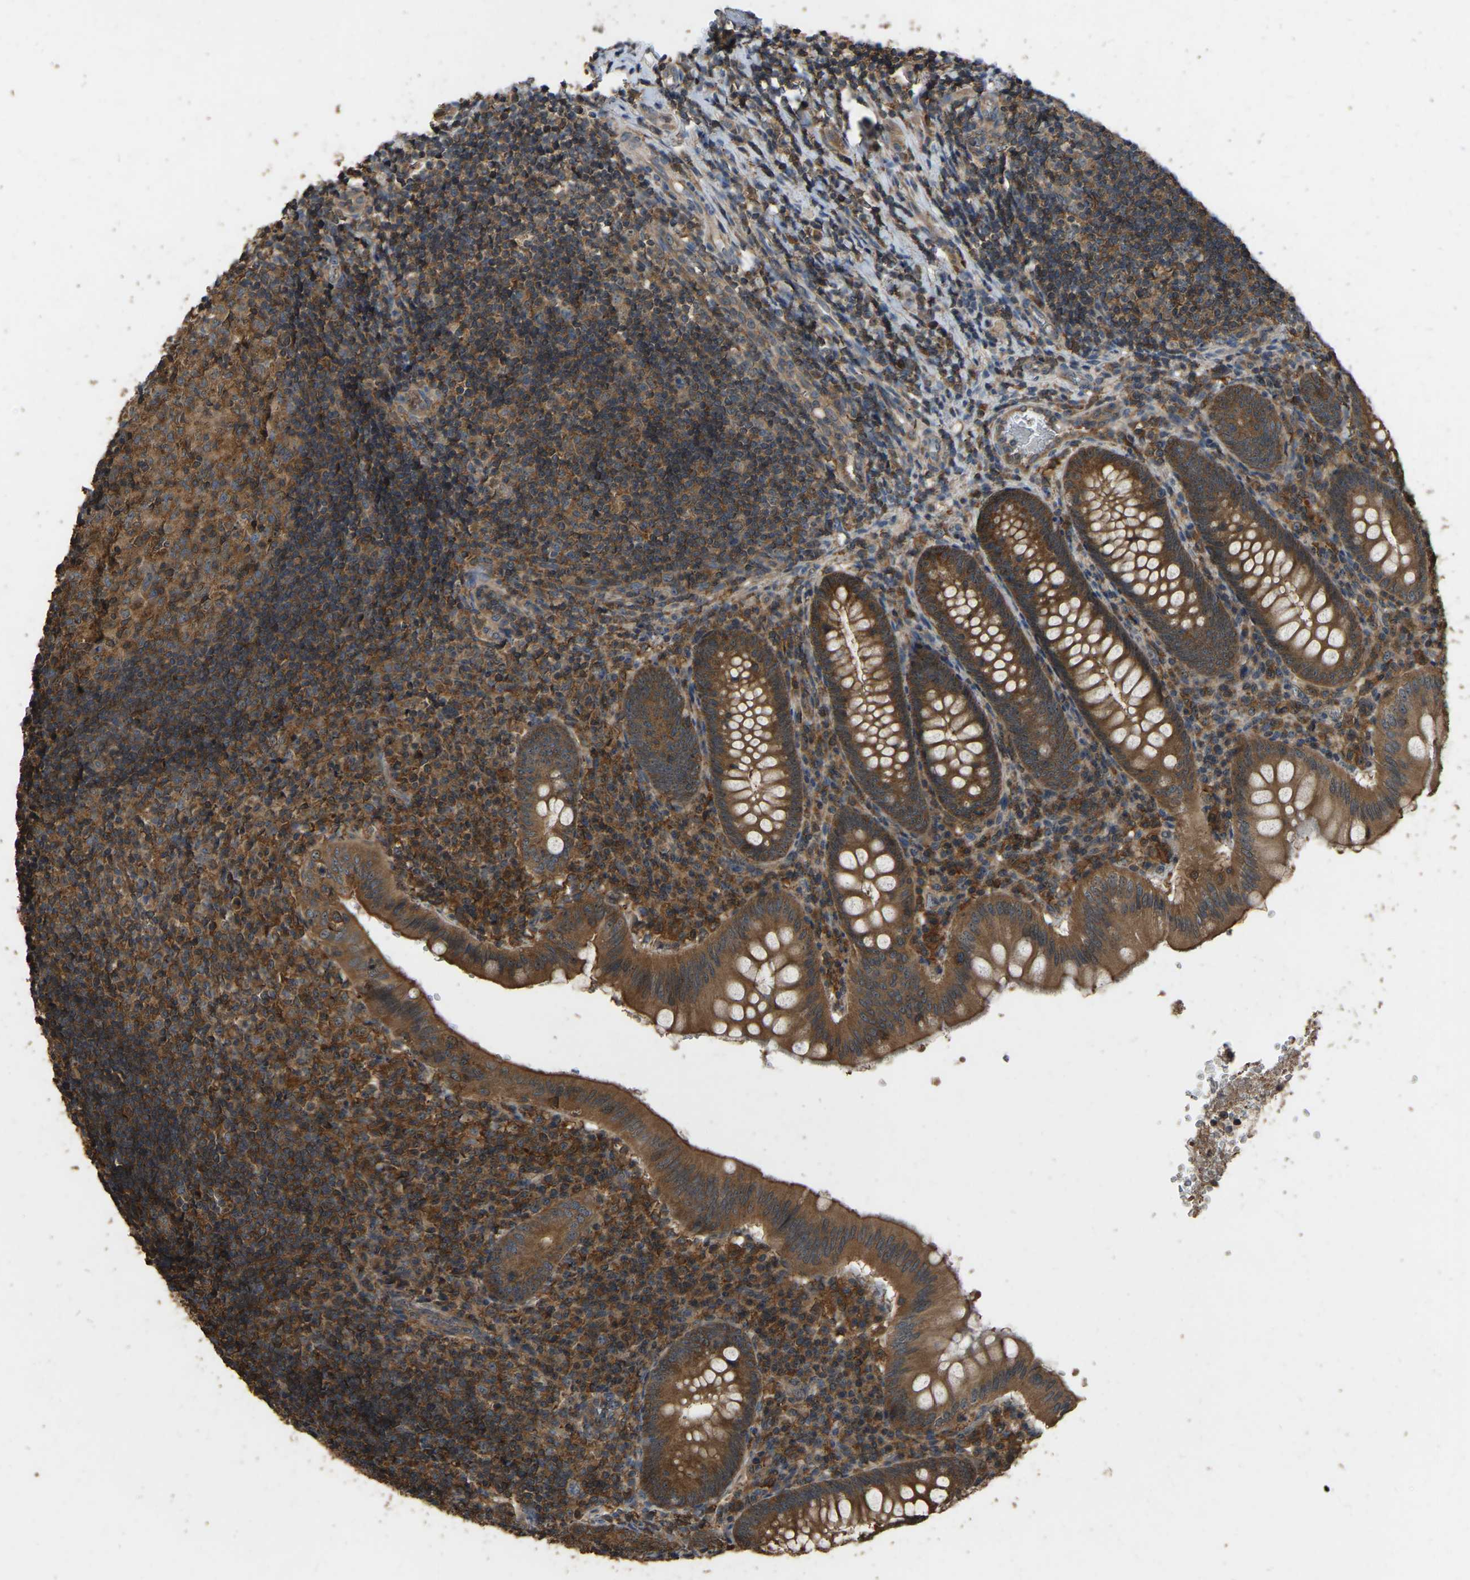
{"staining": {"intensity": "moderate", "quantity": ">75%", "location": "cytoplasmic/membranous"}, "tissue": "appendix", "cell_type": "Glandular cells", "image_type": "normal", "snomed": [{"axis": "morphology", "description": "Normal tissue, NOS"}, {"axis": "topography", "description": "Appendix"}], "caption": "Moderate cytoplasmic/membranous positivity for a protein is seen in approximately >75% of glandular cells of unremarkable appendix using immunohistochemistry.", "gene": "FHIT", "patient": {"sex": "male", "age": 8}}